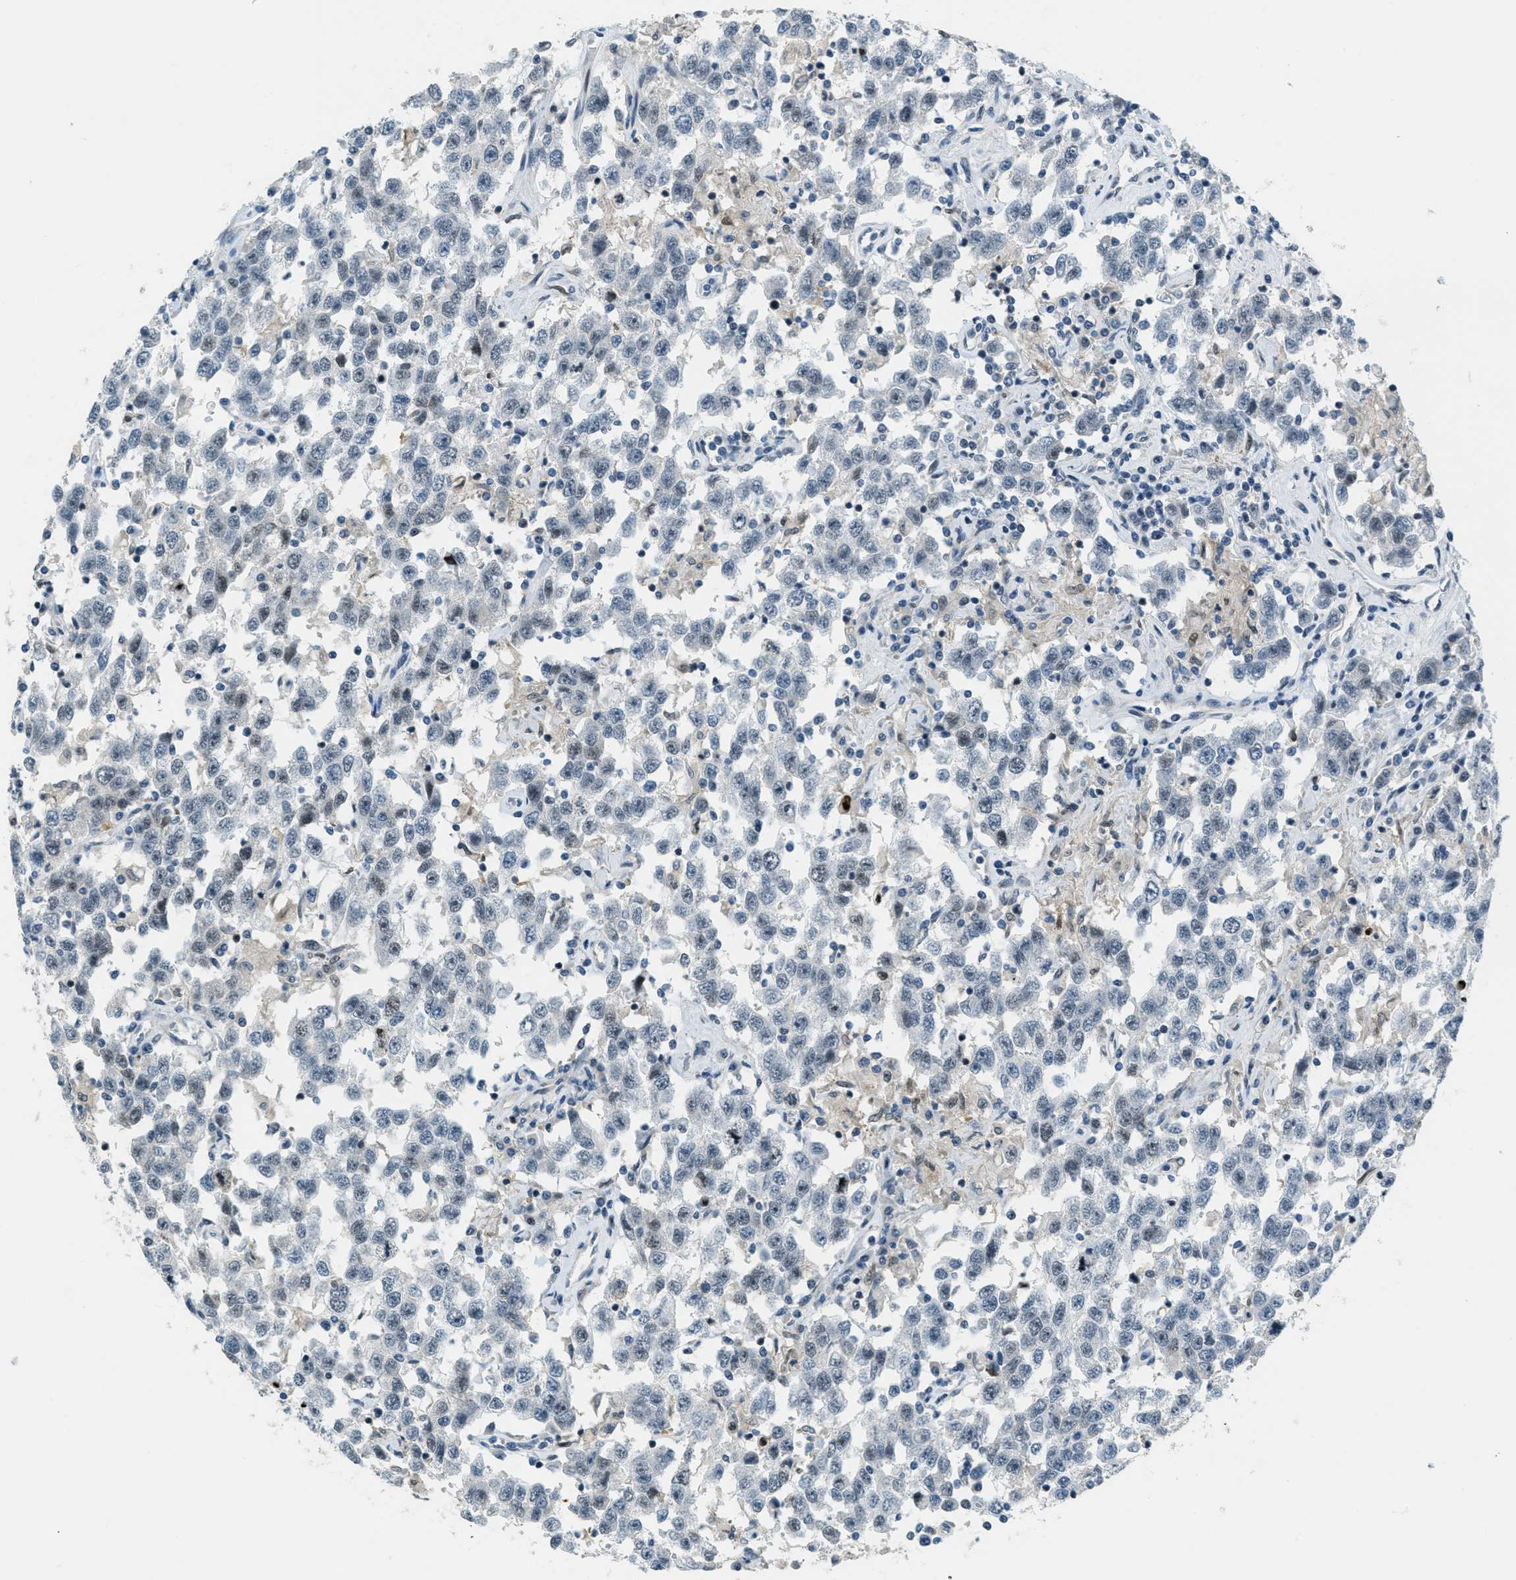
{"staining": {"intensity": "negative", "quantity": "none", "location": "none"}, "tissue": "testis cancer", "cell_type": "Tumor cells", "image_type": "cancer", "snomed": [{"axis": "morphology", "description": "Seminoma, NOS"}, {"axis": "topography", "description": "Testis"}], "caption": "Human testis seminoma stained for a protein using IHC shows no staining in tumor cells.", "gene": "ZDHHC23", "patient": {"sex": "male", "age": 41}}